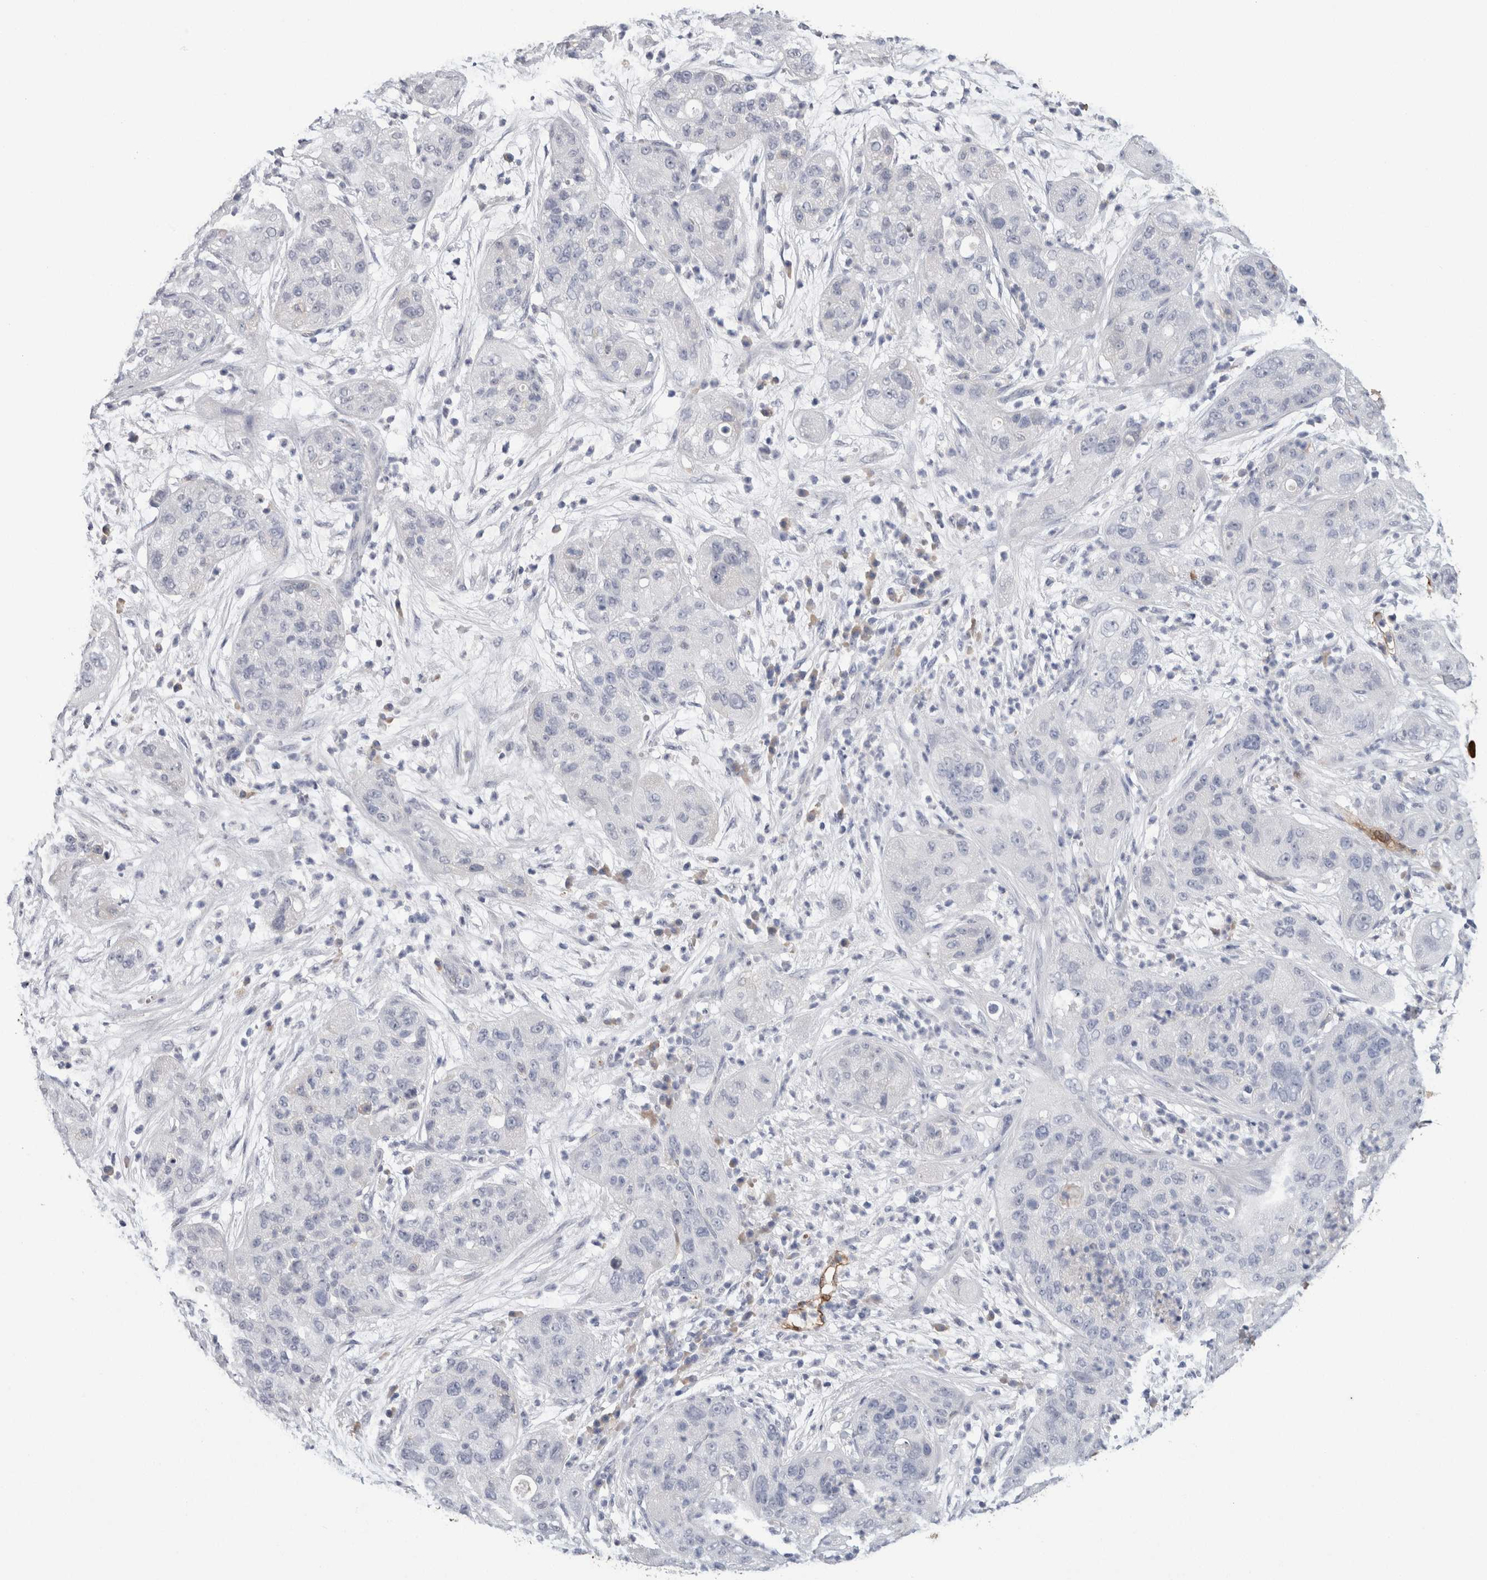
{"staining": {"intensity": "negative", "quantity": "none", "location": "none"}, "tissue": "pancreatic cancer", "cell_type": "Tumor cells", "image_type": "cancer", "snomed": [{"axis": "morphology", "description": "Adenocarcinoma, NOS"}, {"axis": "topography", "description": "Pancreas"}], "caption": "The photomicrograph shows no staining of tumor cells in pancreatic cancer.", "gene": "FABP4", "patient": {"sex": "female", "age": 78}}